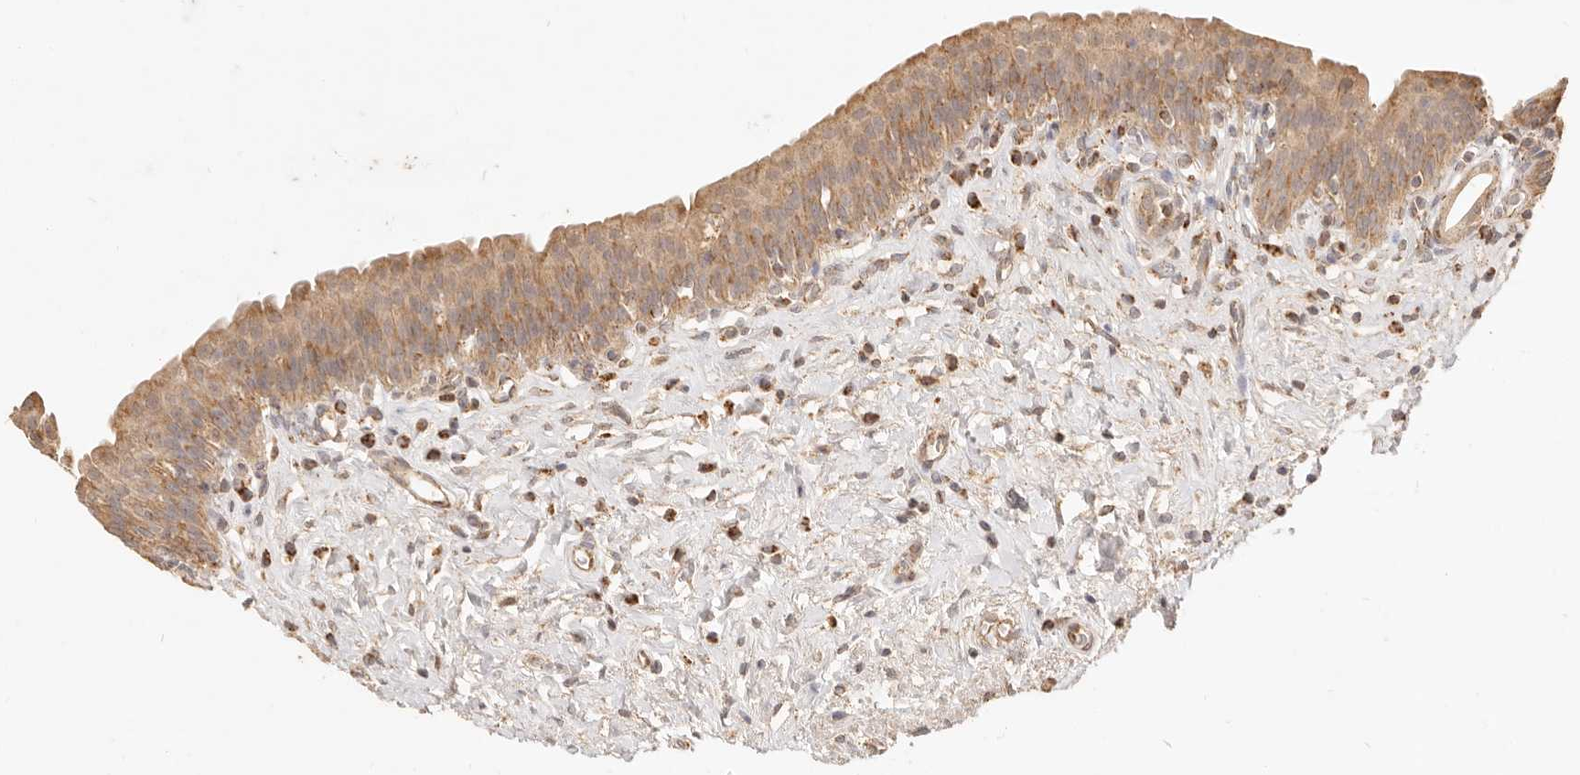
{"staining": {"intensity": "moderate", "quantity": ">75%", "location": "cytoplasmic/membranous"}, "tissue": "urinary bladder", "cell_type": "Urothelial cells", "image_type": "normal", "snomed": [{"axis": "morphology", "description": "Normal tissue, NOS"}, {"axis": "topography", "description": "Urinary bladder"}], "caption": "Urinary bladder stained with a brown dye demonstrates moderate cytoplasmic/membranous positive positivity in about >75% of urothelial cells.", "gene": "CPLANE2", "patient": {"sex": "male", "age": 83}}